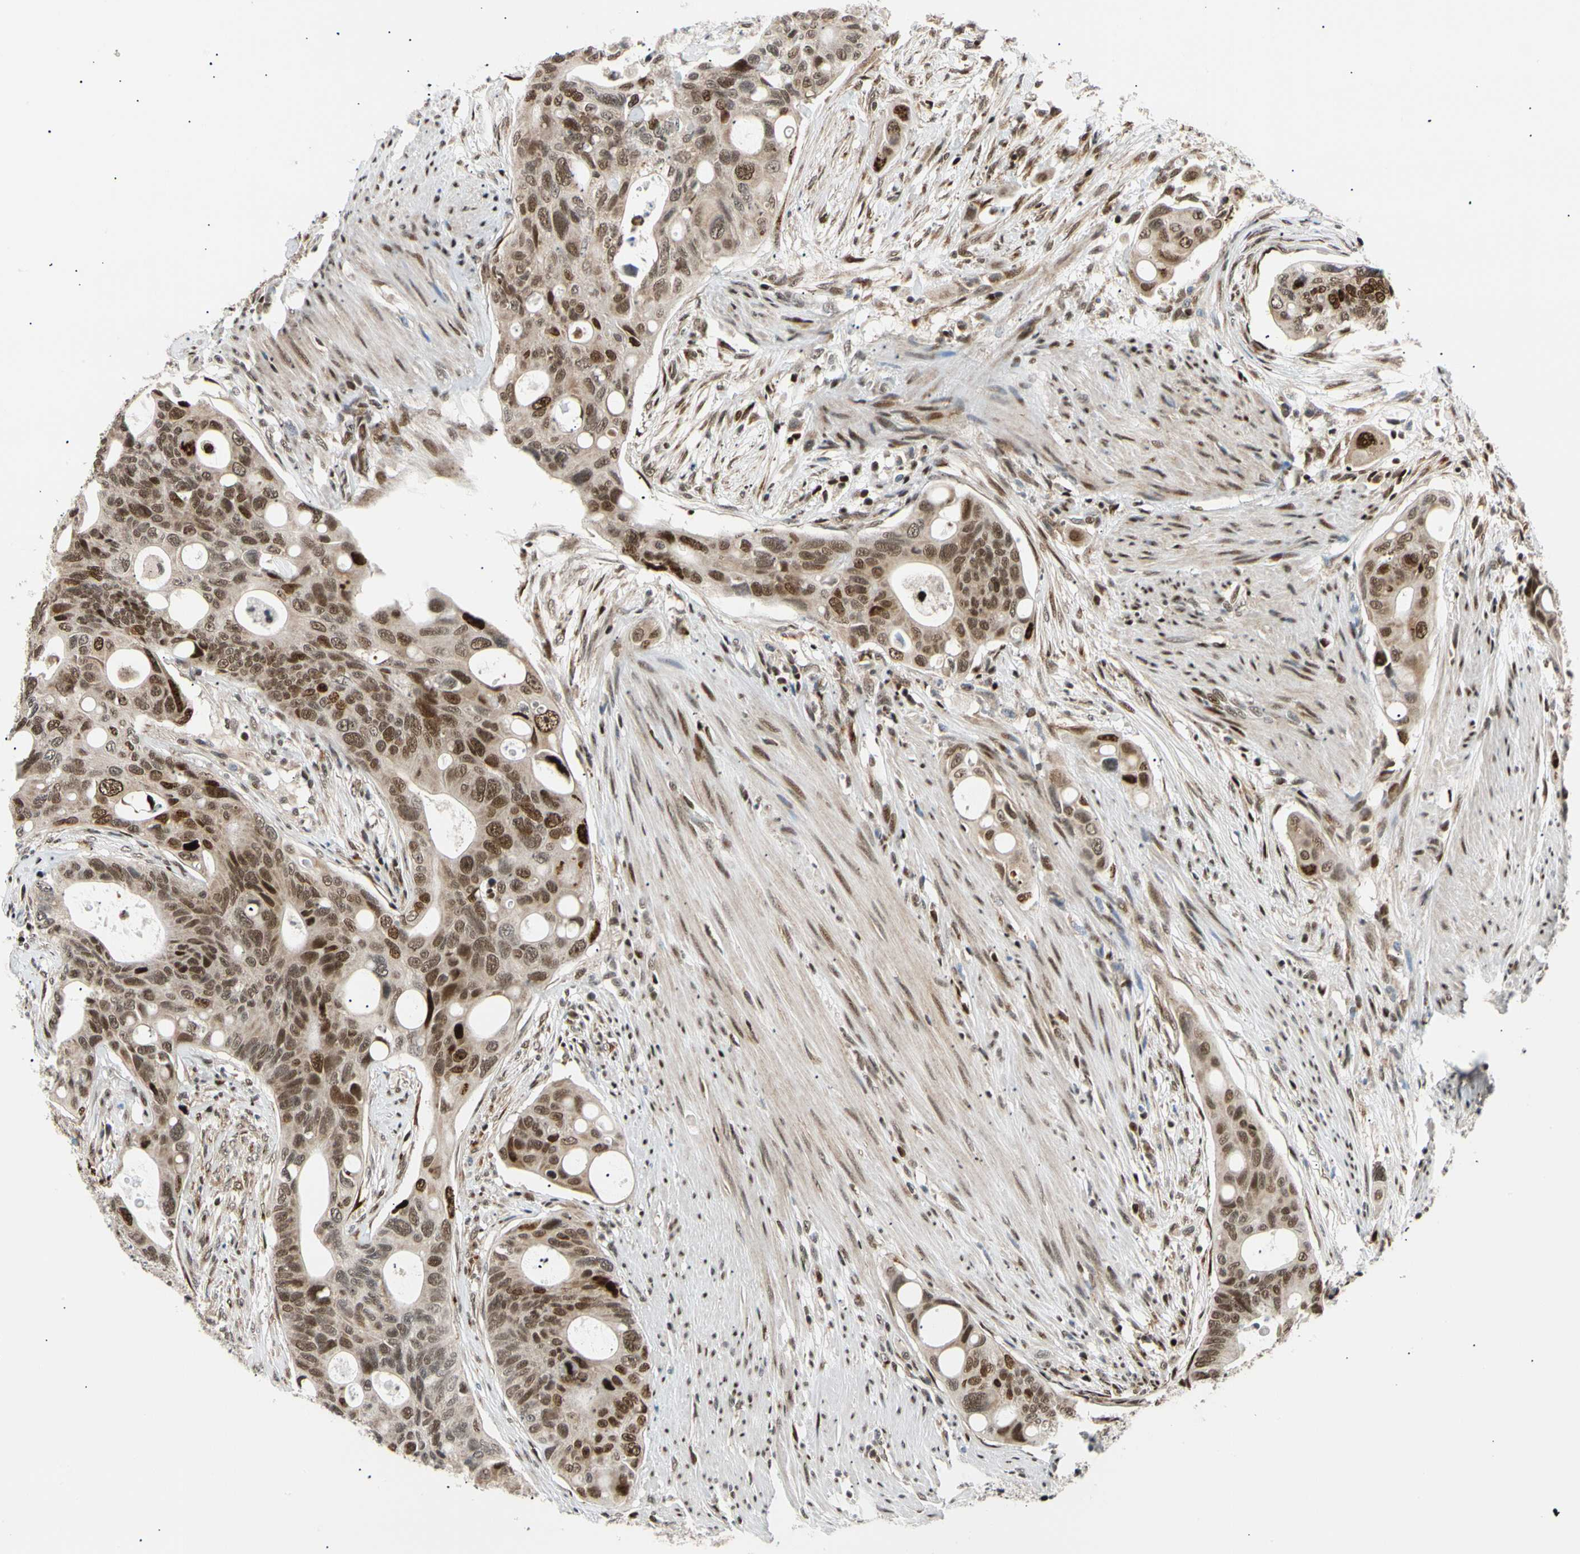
{"staining": {"intensity": "moderate", "quantity": "25%-75%", "location": "nuclear"}, "tissue": "colorectal cancer", "cell_type": "Tumor cells", "image_type": "cancer", "snomed": [{"axis": "morphology", "description": "Adenocarcinoma, NOS"}, {"axis": "topography", "description": "Colon"}], "caption": "Colorectal adenocarcinoma tissue reveals moderate nuclear staining in about 25%-75% of tumor cells", "gene": "E2F1", "patient": {"sex": "female", "age": 57}}